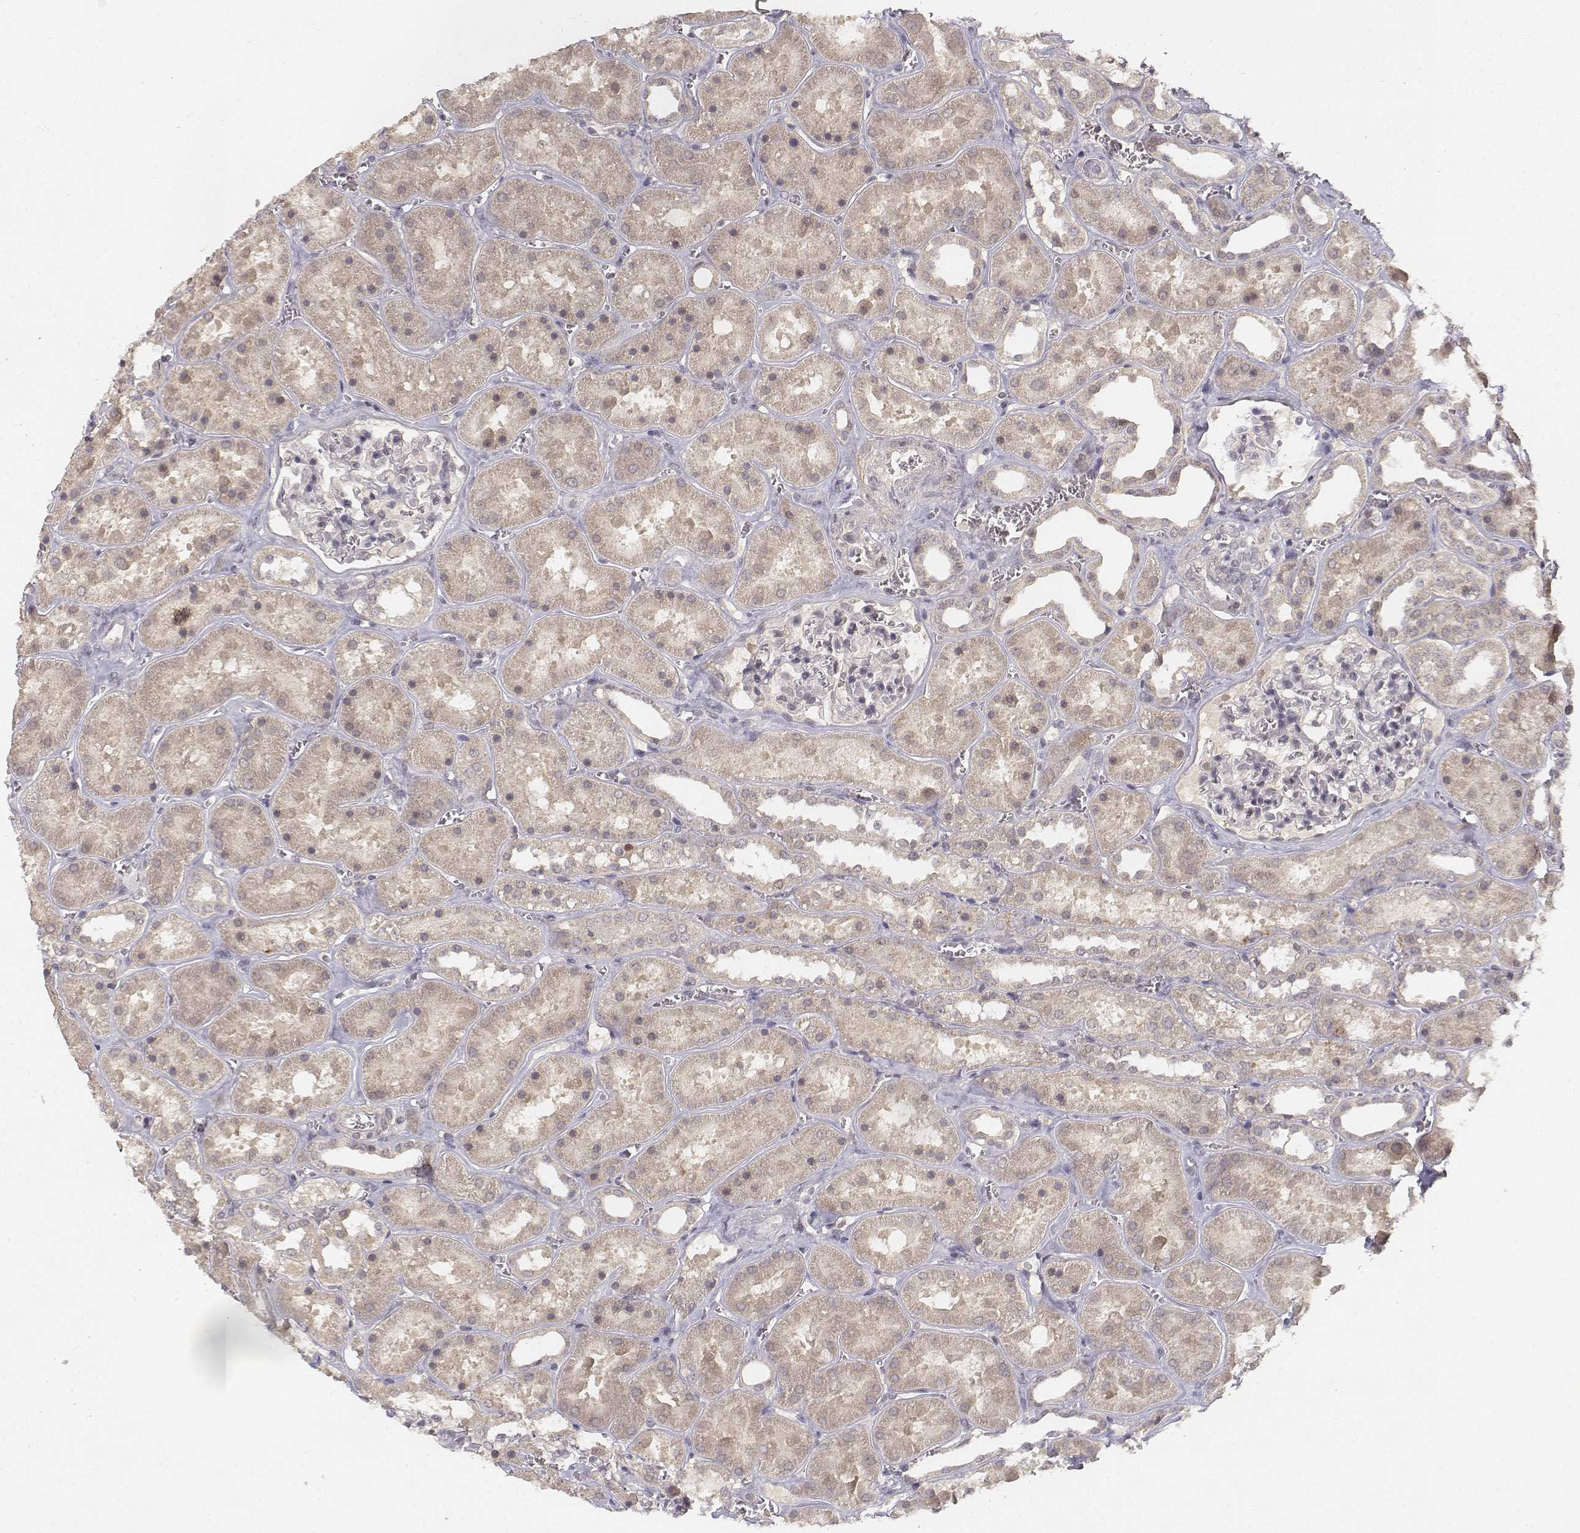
{"staining": {"intensity": "negative", "quantity": "none", "location": "none"}, "tissue": "kidney", "cell_type": "Cells in glomeruli", "image_type": "normal", "snomed": [{"axis": "morphology", "description": "Normal tissue, NOS"}, {"axis": "topography", "description": "Kidney"}], "caption": "This is an IHC image of normal kidney. There is no expression in cells in glomeruli.", "gene": "FANCD2", "patient": {"sex": "female", "age": 41}}